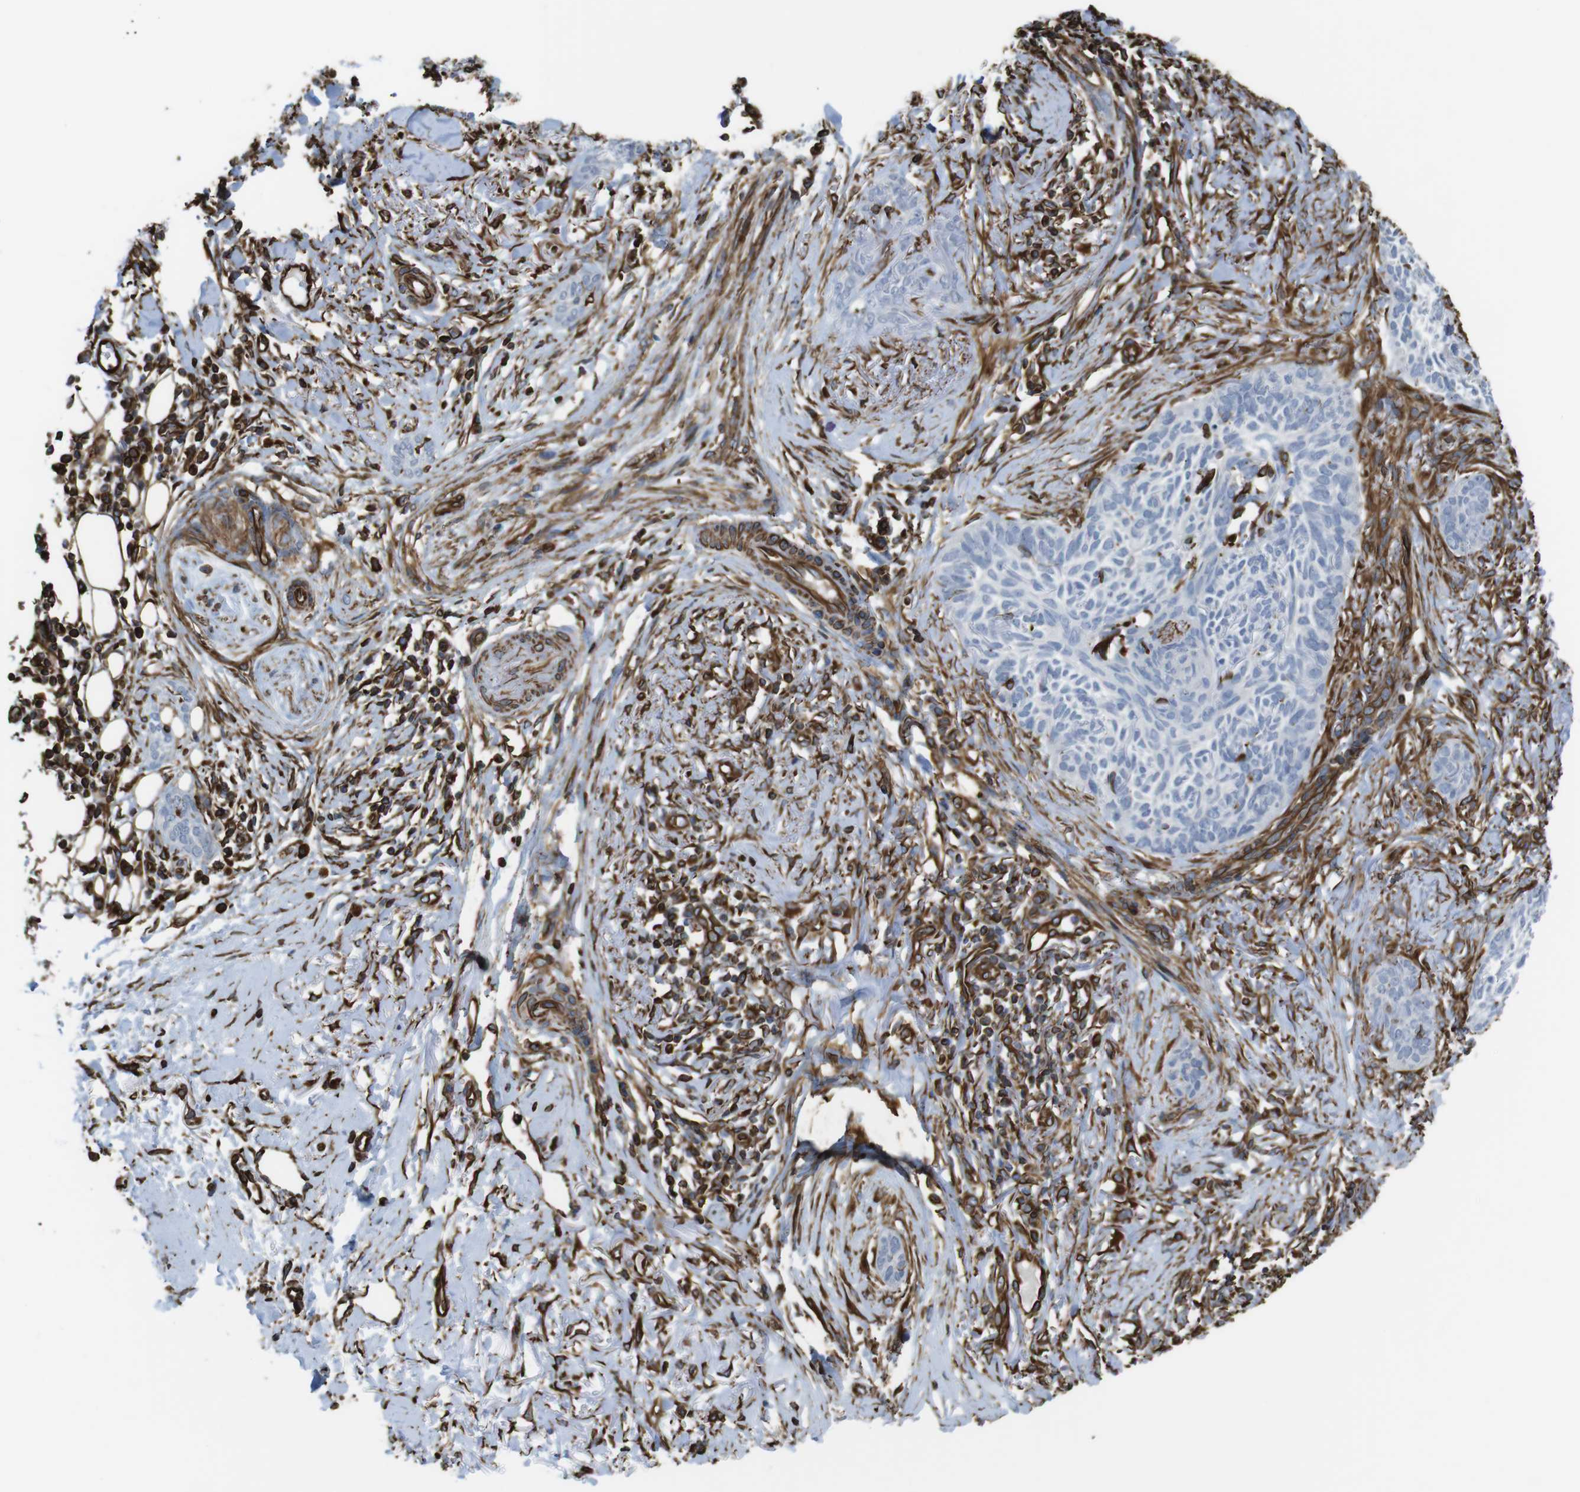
{"staining": {"intensity": "negative", "quantity": "none", "location": "none"}, "tissue": "skin cancer", "cell_type": "Tumor cells", "image_type": "cancer", "snomed": [{"axis": "morphology", "description": "Basal cell carcinoma"}, {"axis": "topography", "description": "Skin"}], "caption": "IHC histopathology image of neoplastic tissue: human skin basal cell carcinoma stained with DAB (3,3'-diaminobenzidine) demonstrates no significant protein positivity in tumor cells.", "gene": "RALGPS1", "patient": {"sex": "female", "age": 84}}